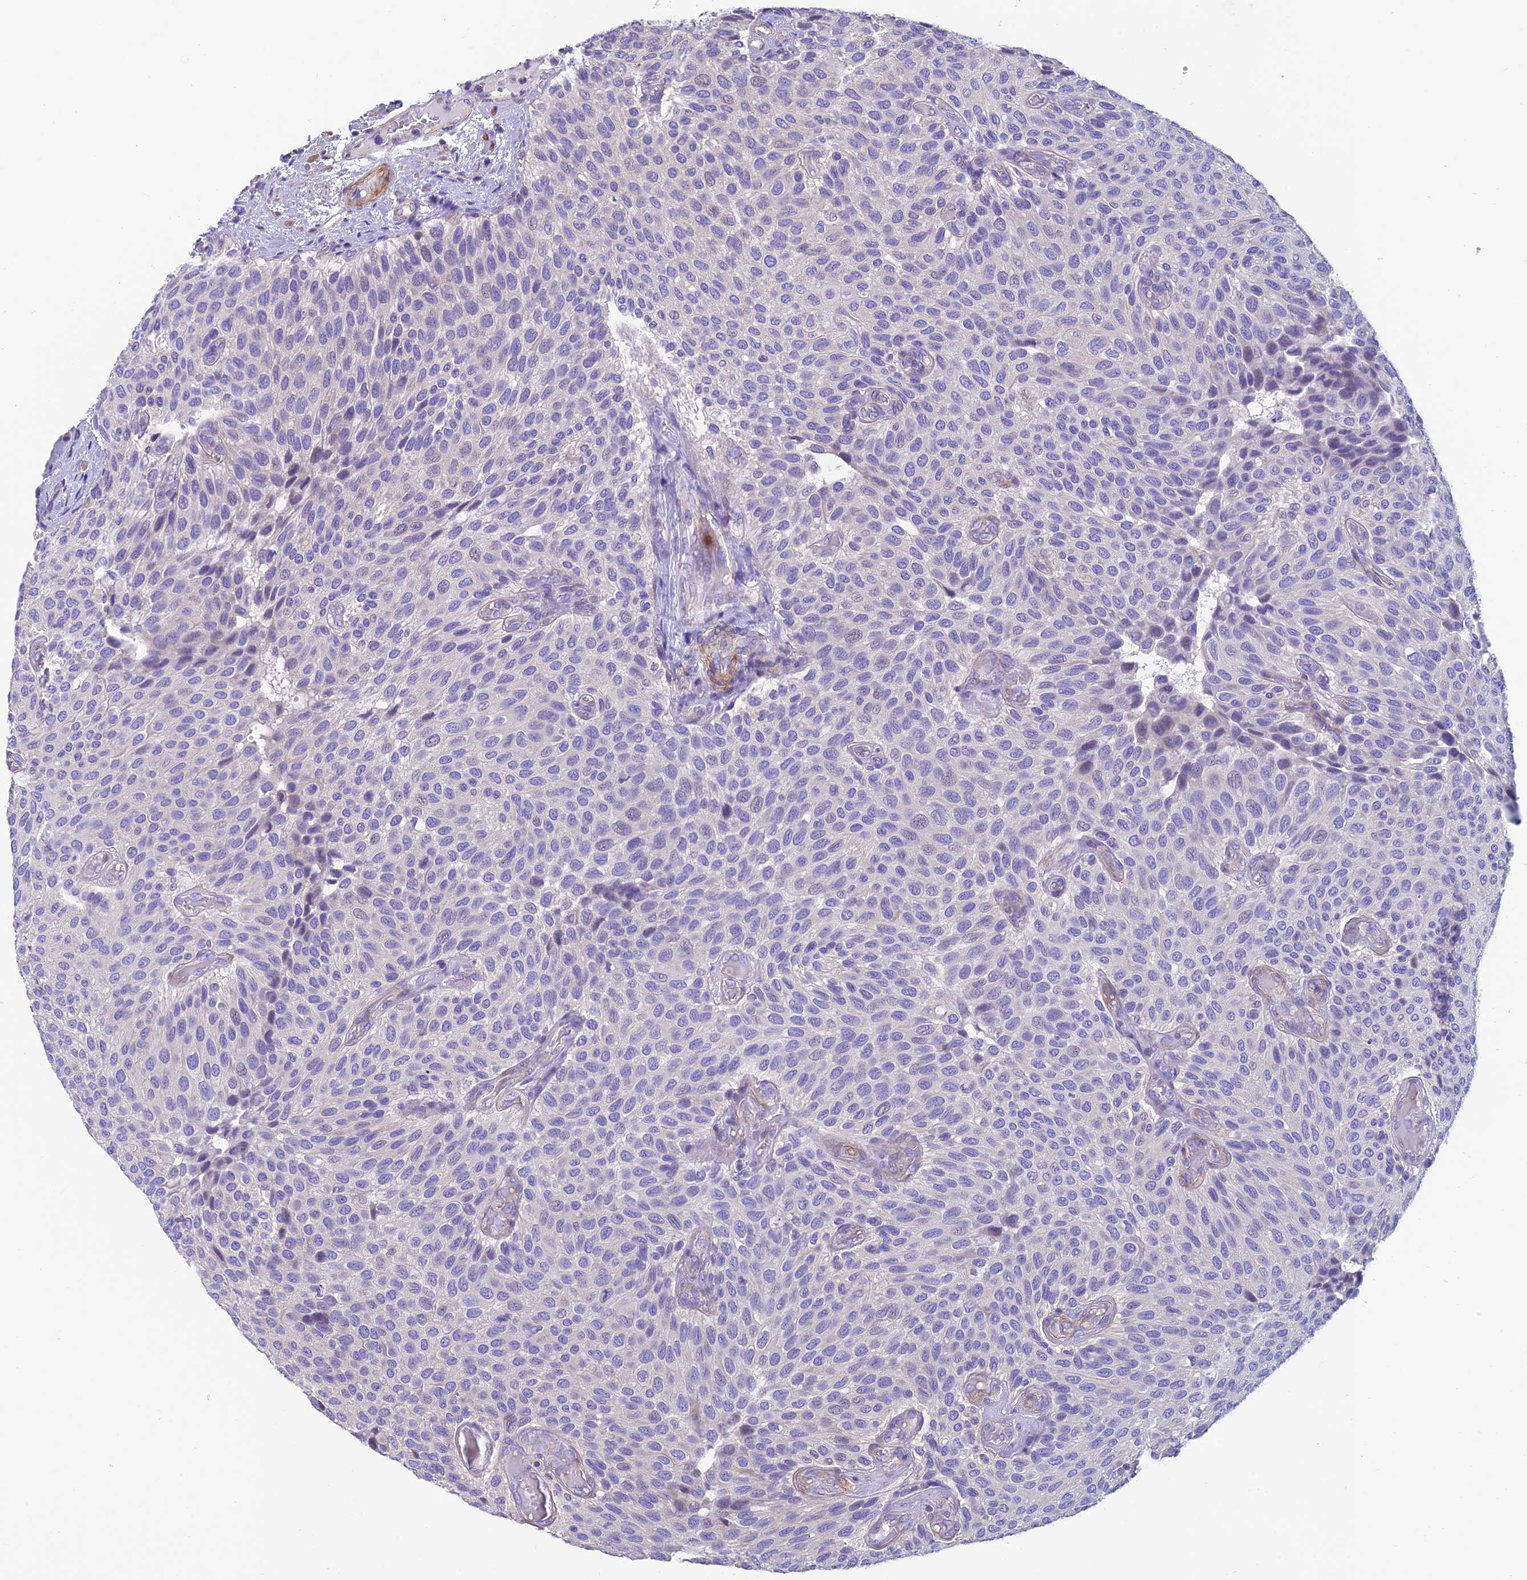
{"staining": {"intensity": "negative", "quantity": "none", "location": "none"}, "tissue": "urothelial cancer", "cell_type": "Tumor cells", "image_type": "cancer", "snomed": [{"axis": "morphology", "description": "Urothelial carcinoma, Low grade"}, {"axis": "topography", "description": "Urinary bladder"}], "caption": "Tumor cells are negative for brown protein staining in urothelial carcinoma (low-grade).", "gene": "FAM178B", "patient": {"sex": "male", "age": 89}}